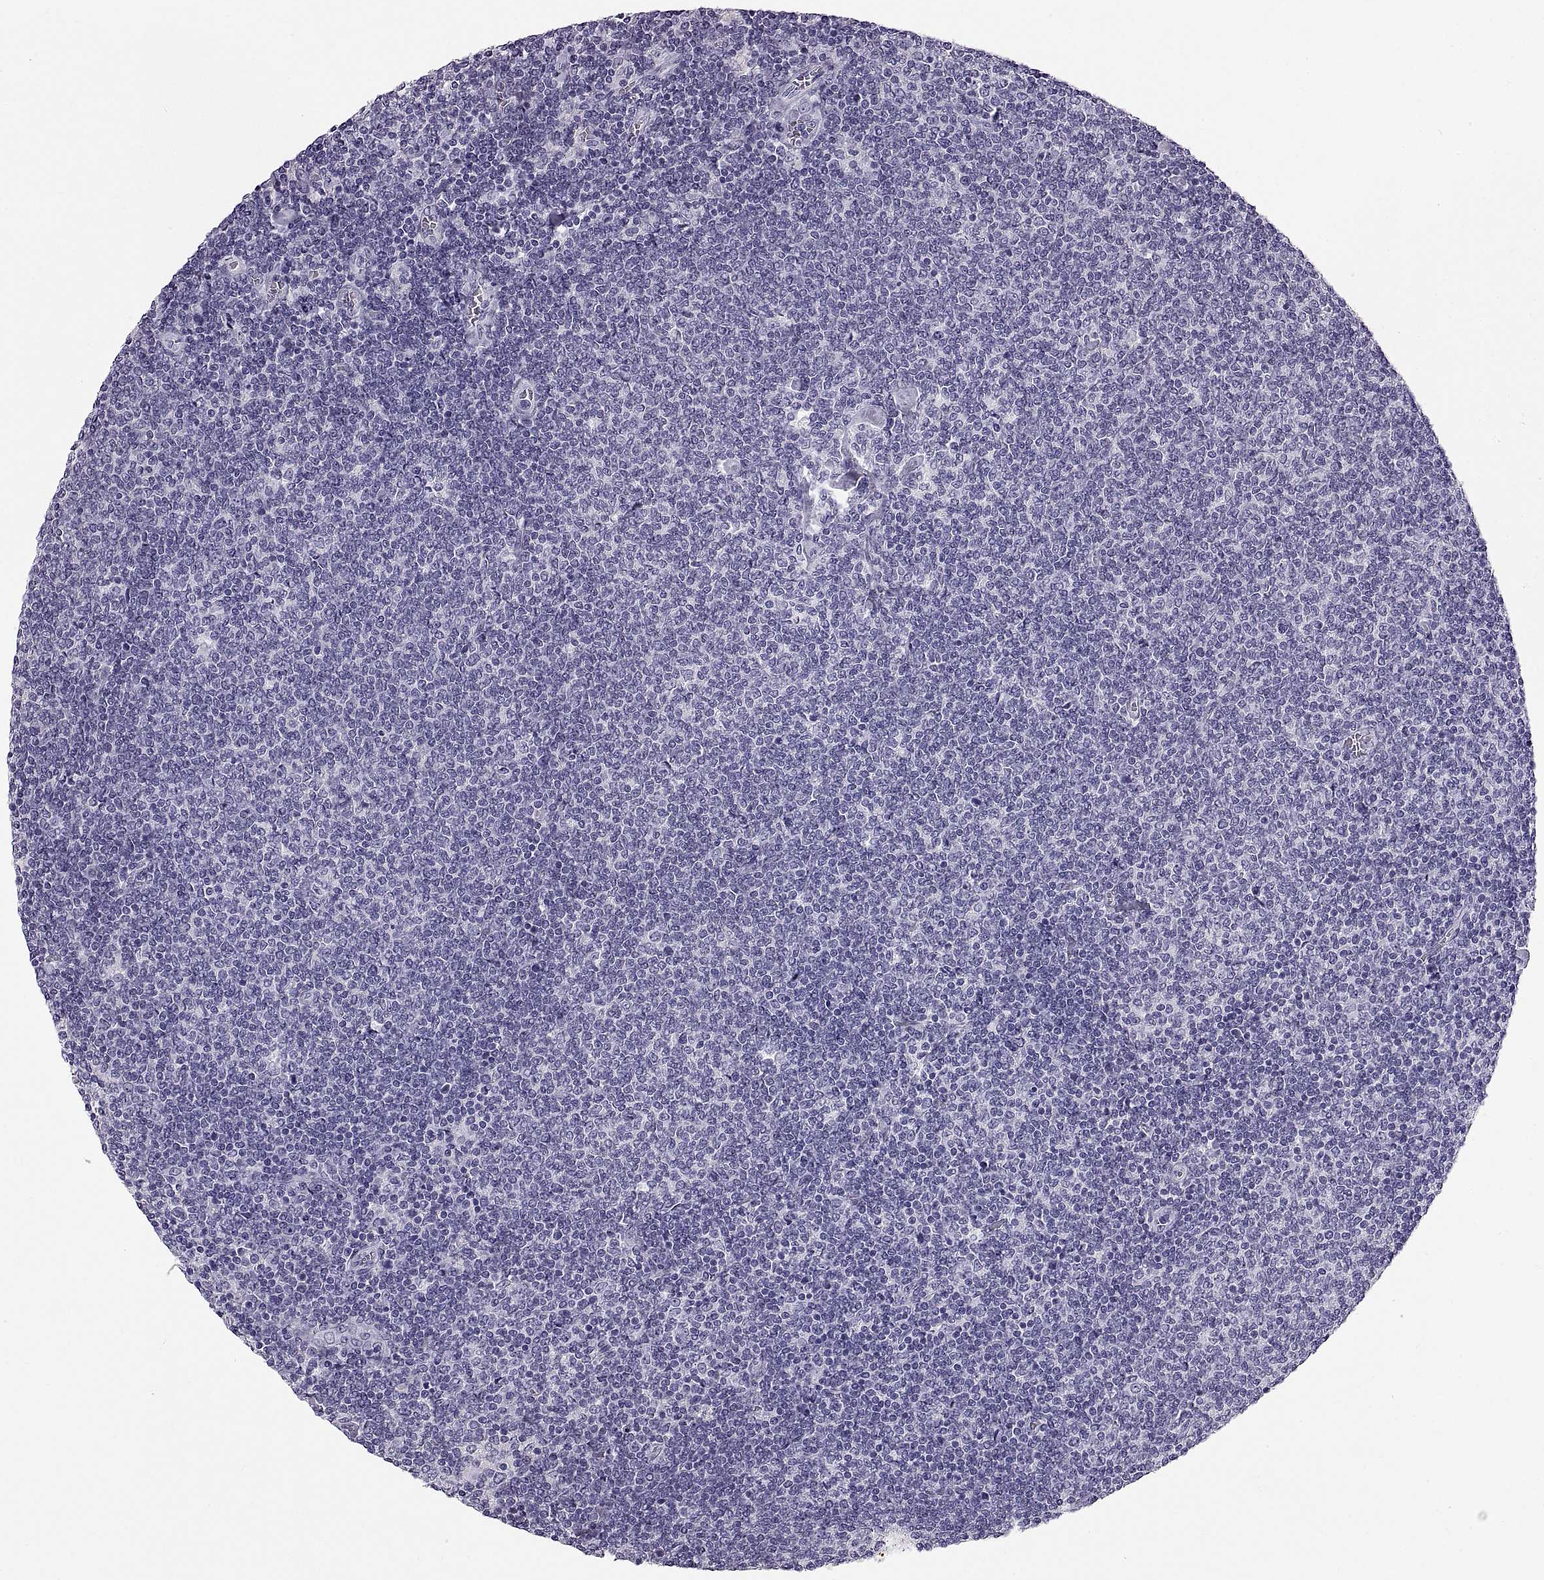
{"staining": {"intensity": "negative", "quantity": "none", "location": "none"}, "tissue": "lymphoma", "cell_type": "Tumor cells", "image_type": "cancer", "snomed": [{"axis": "morphology", "description": "Malignant lymphoma, non-Hodgkin's type, Low grade"}, {"axis": "topography", "description": "Lymph node"}], "caption": "Tumor cells show no significant expression in malignant lymphoma, non-Hodgkin's type (low-grade).", "gene": "WFDC8", "patient": {"sex": "male", "age": 52}}